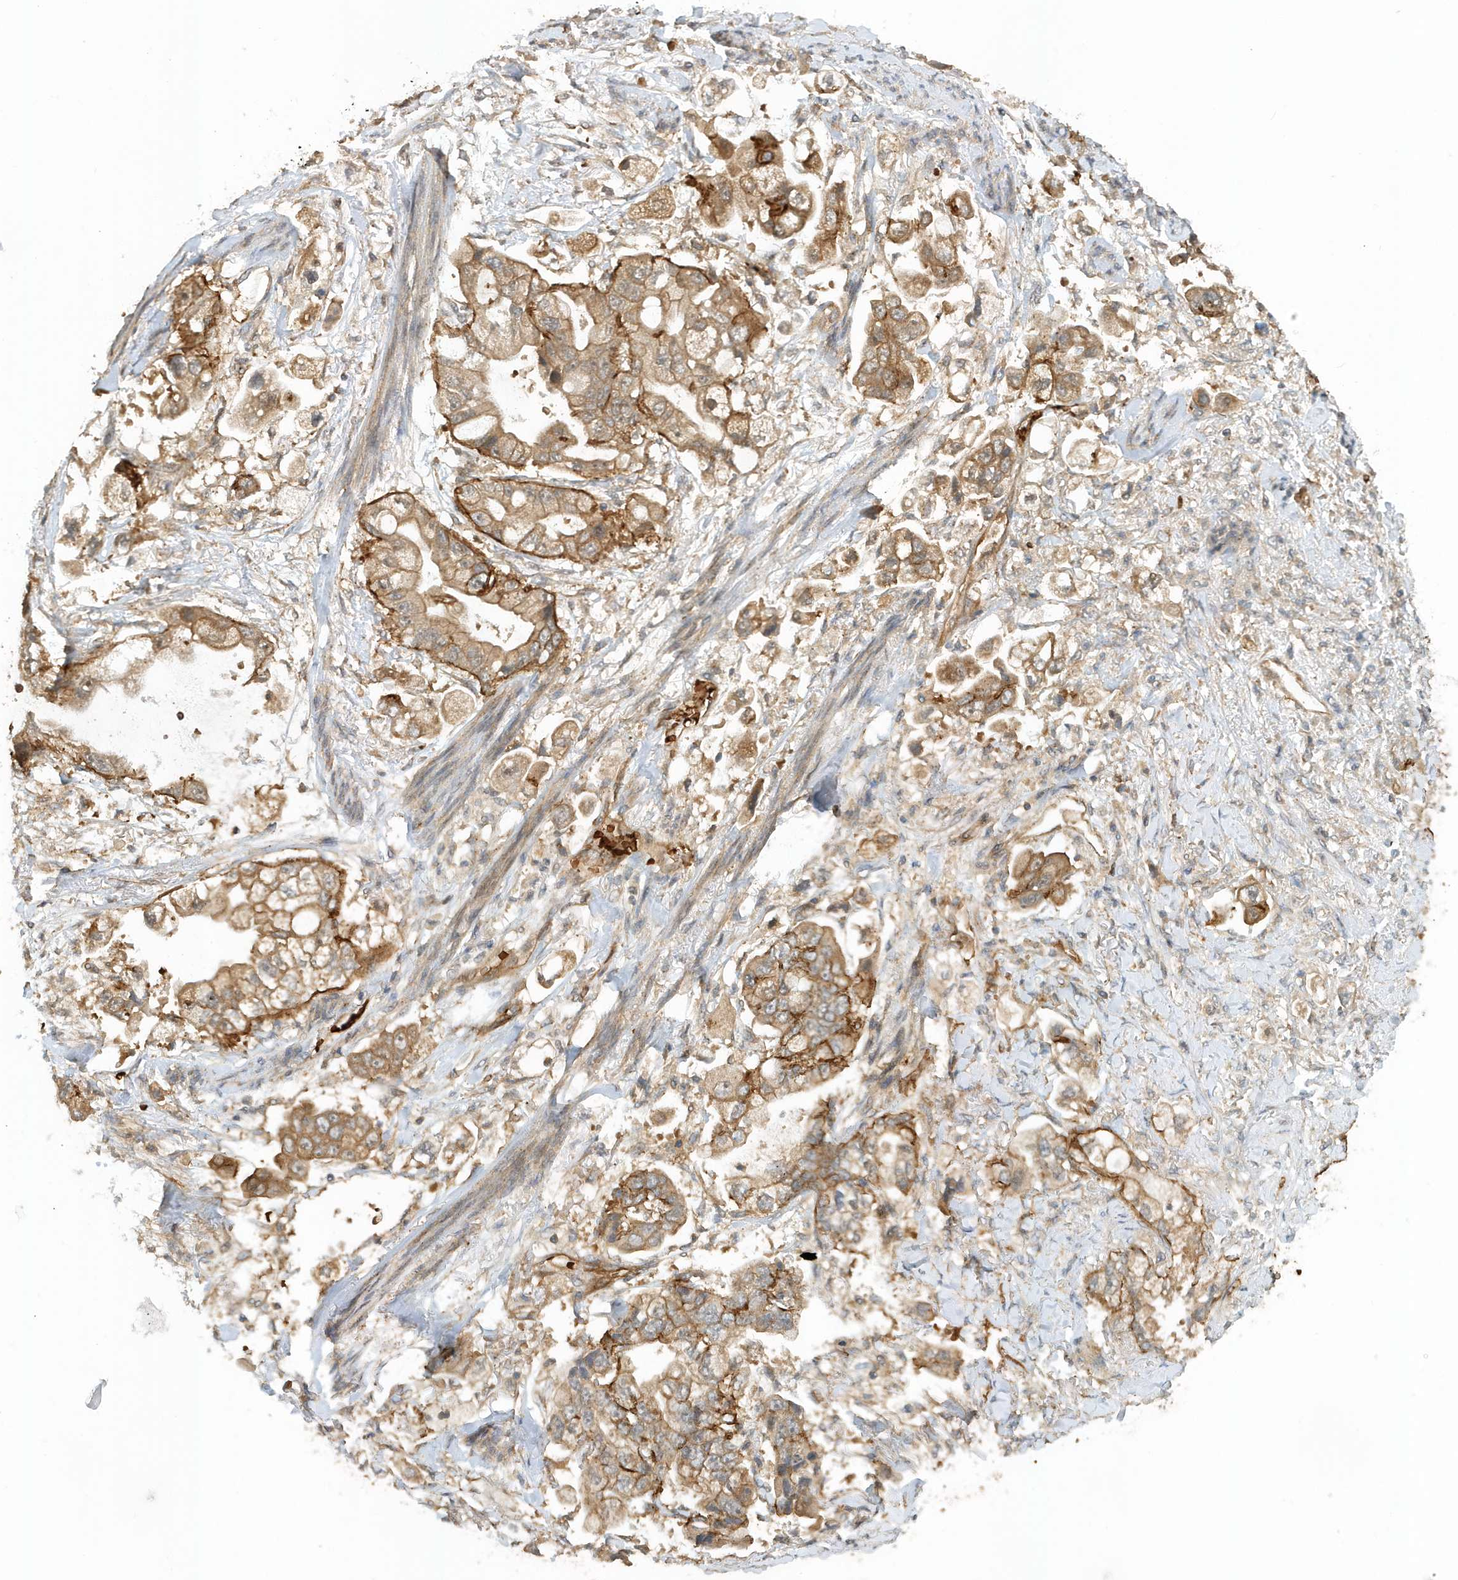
{"staining": {"intensity": "moderate", "quantity": ">75%", "location": "cytoplasmic/membranous"}, "tissue": "stomach cancer", "cell_type": "Tumor cells", "image_type": "cancer", "snomed": [{"axis": "morphology", "description": "Adenocarcinoma, NOS"}, {"axis": "topography", "description": "Stomach"}], "caption": "The micrograph displays a brown stain indicating the presence of a protein in the cytoplasmic/membranous of tumor cells in adenocarcinoma (stomach).", "gene": "FYCO1", "patient": {"sex": "male", "age": 62}}